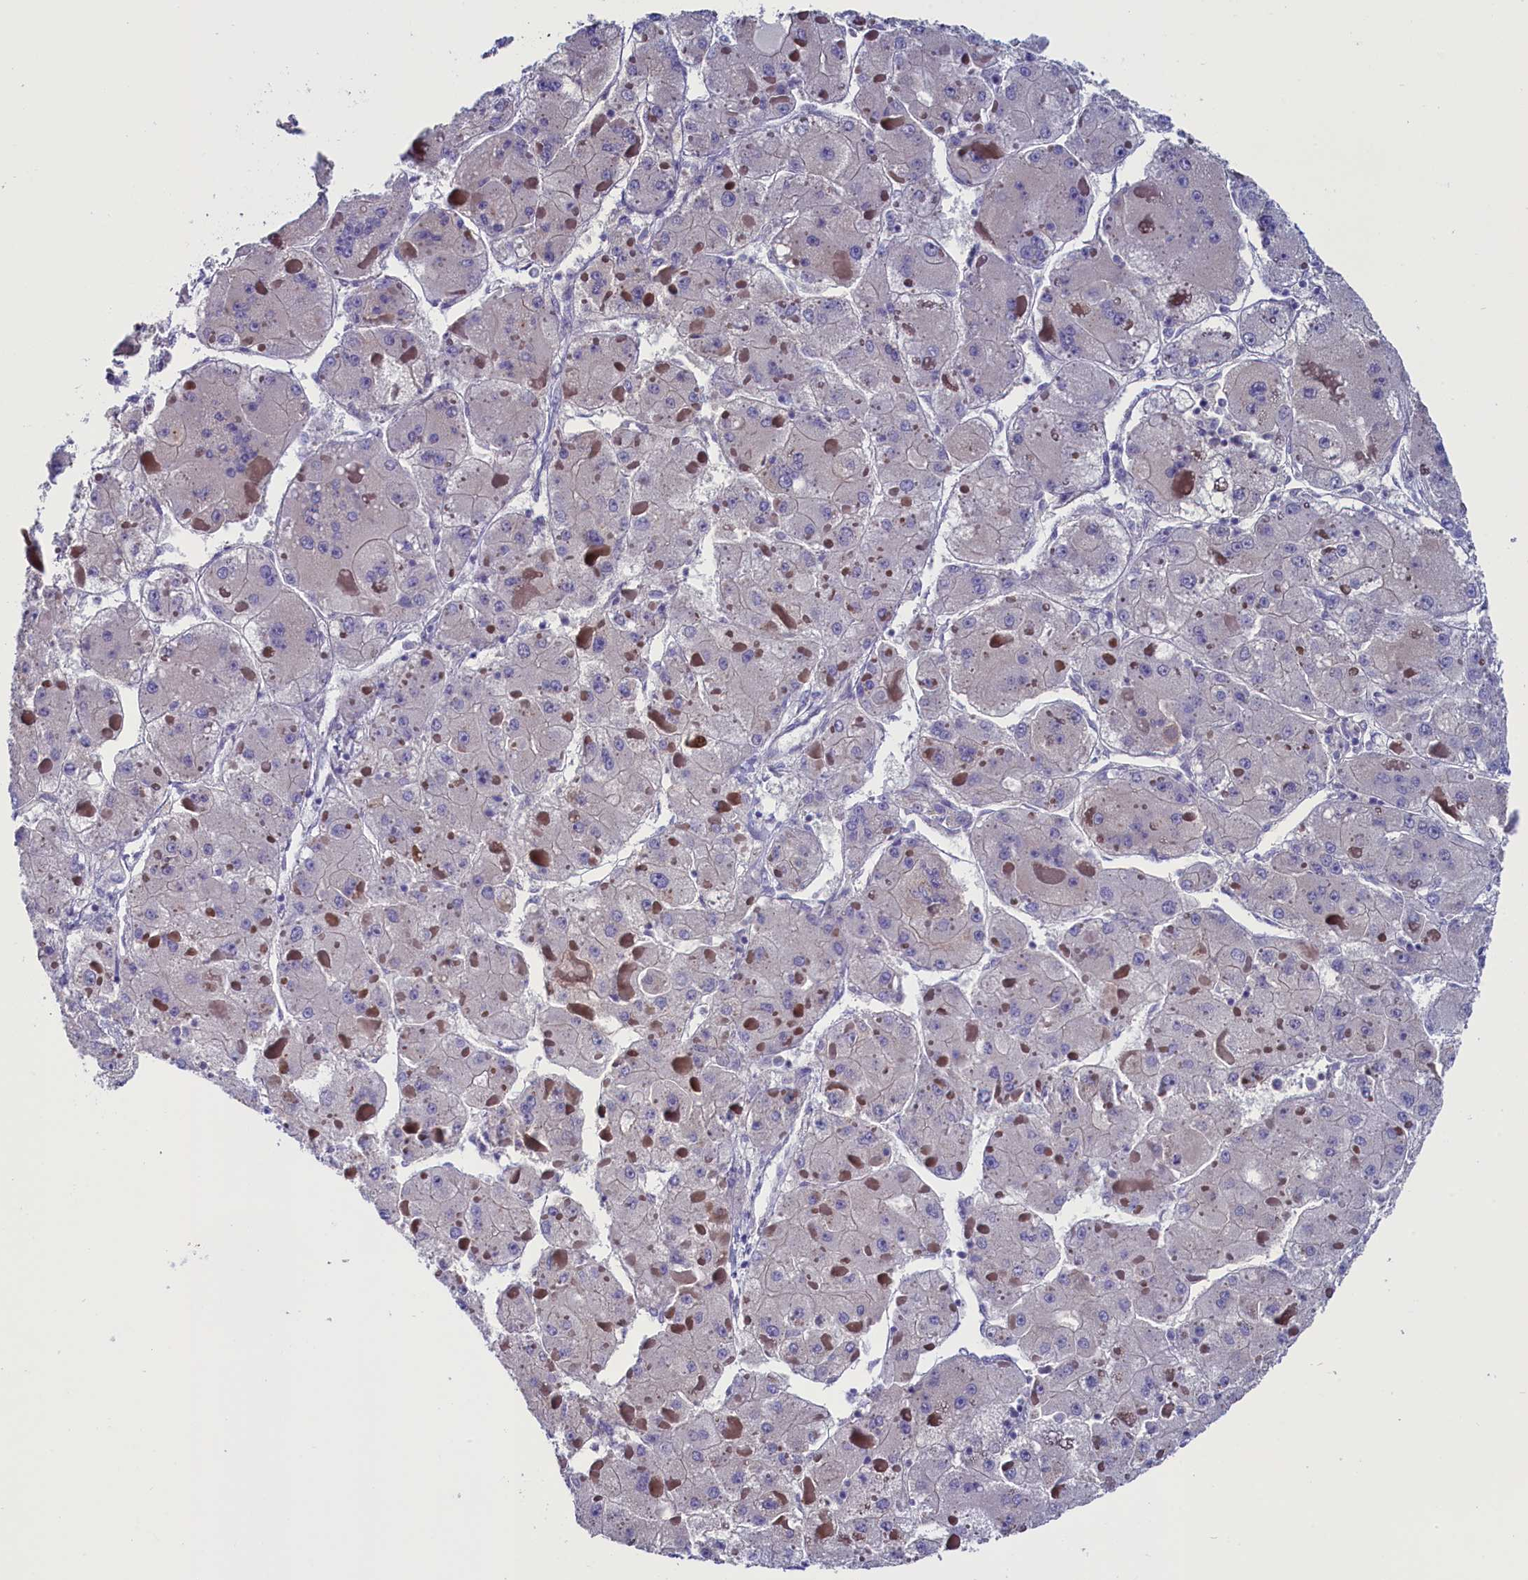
{"staining": {"intensity": "negative", "quantity": "none", "location": "none"}, "tissue": "liver cancer", "cell_type": "Tumor cells", "image_type": "cancer", "snomed": [{"axis": "morphology", "description": "Carcinoma, Hepatocellular, NOS"}, {"axis": "topography", "description": "Liver"}], "caption": "Immunohistochemical staining of human liver cancer (hepatocellular carcinoma) reveals no significant expression in tumor cells.", "gene": "CIAPIN1", "patient": {"sex": "female", "age": 73}}